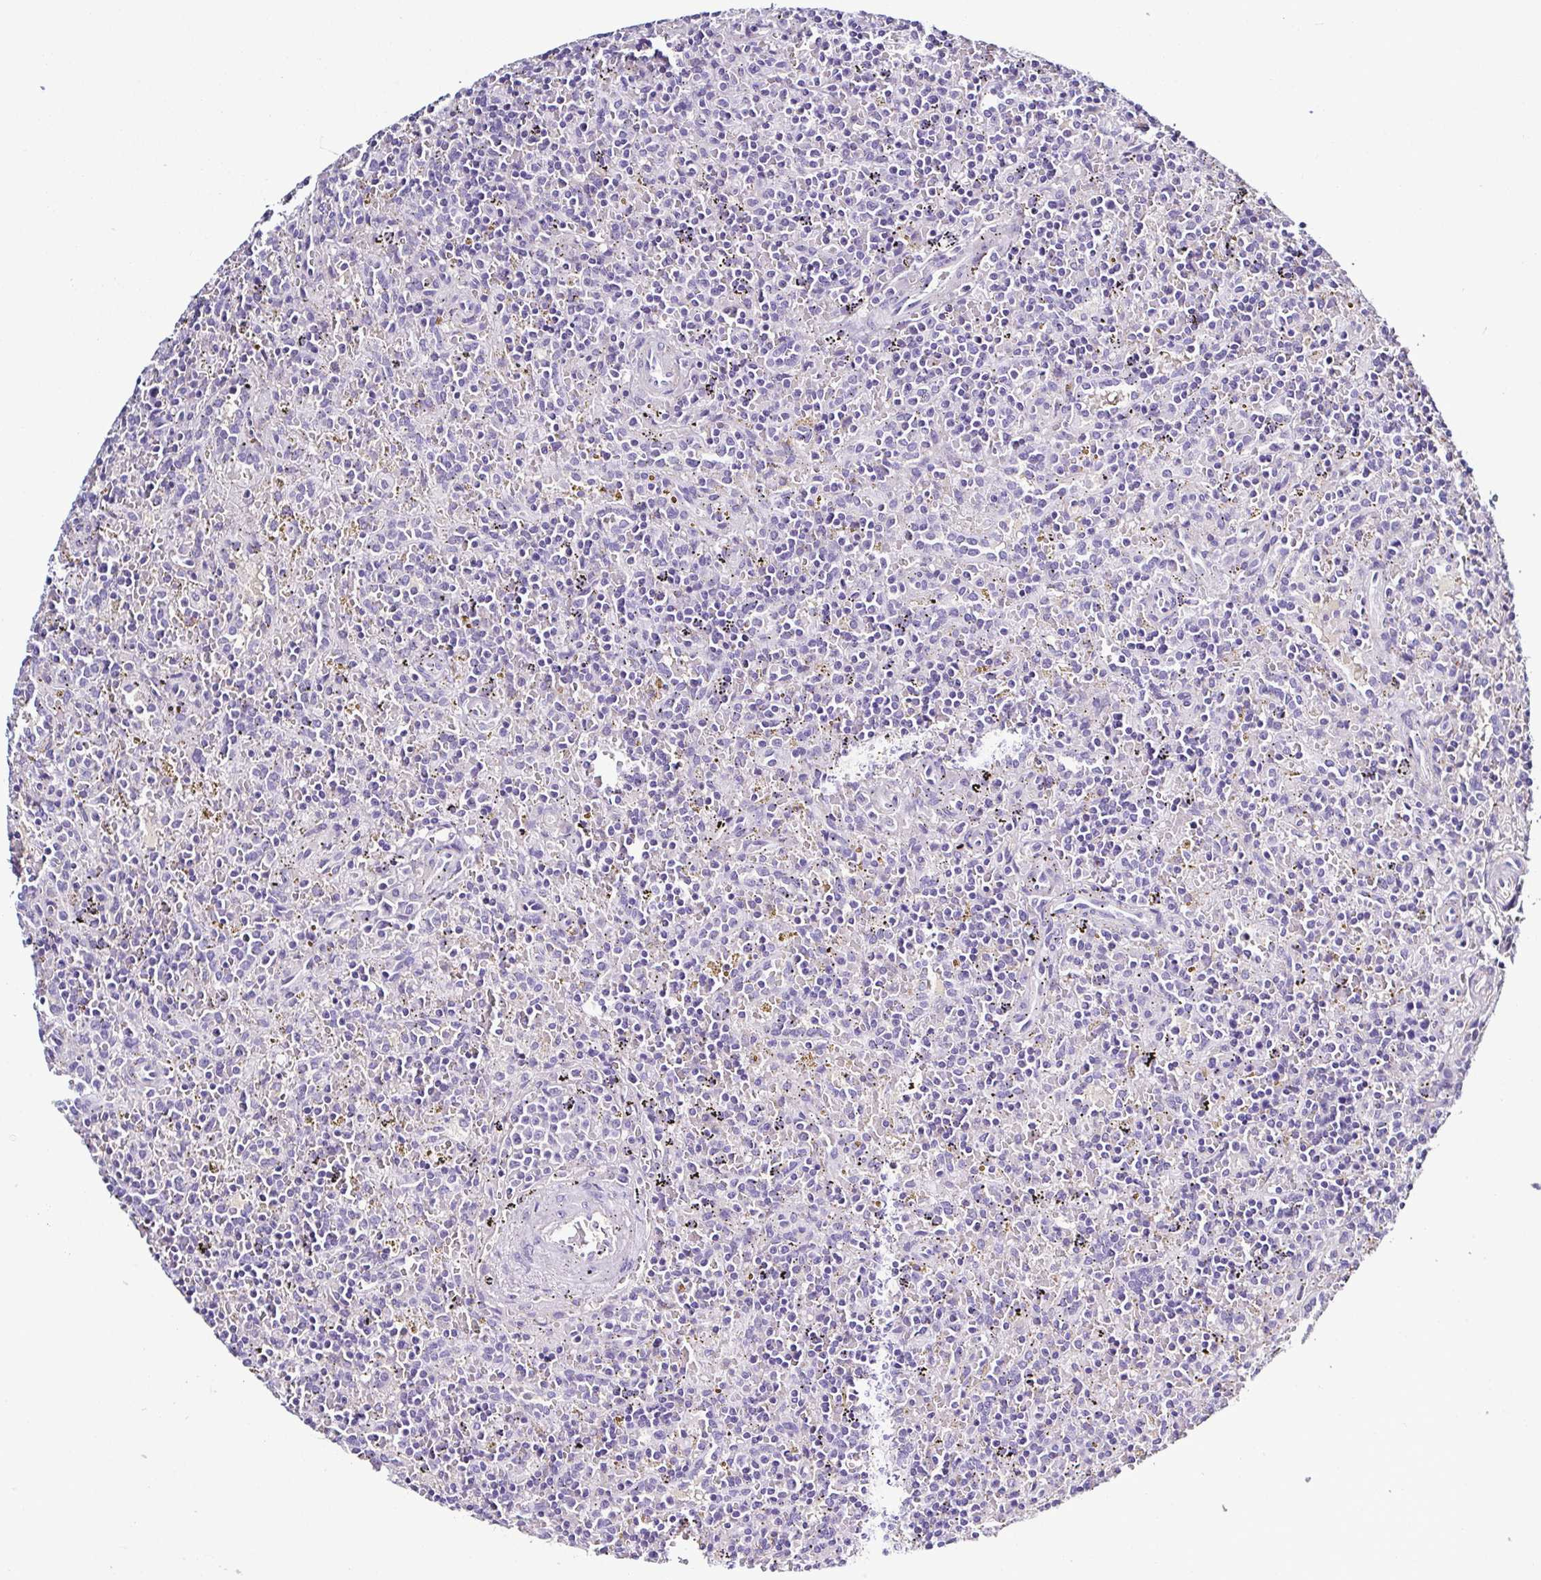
{"staining": {"intensity": "negative", "quantity": "none", "location": "none"}, "tissue": "lymphoma", "cell_type": "Tumor cells", "image_type": "cancer", "snomed": [{"axis": "morphology", "description": "Malignant lymphoma, non-Hodgkin's type, Low grade"}, {"axis": "topography", "description": "Spleen"}], "caption": "The micrograph demonstrates no significant positivity in tumor cells of lymphoma.", "gene": "TNNT2", "patient": {"sex": "male", "age": 67}}